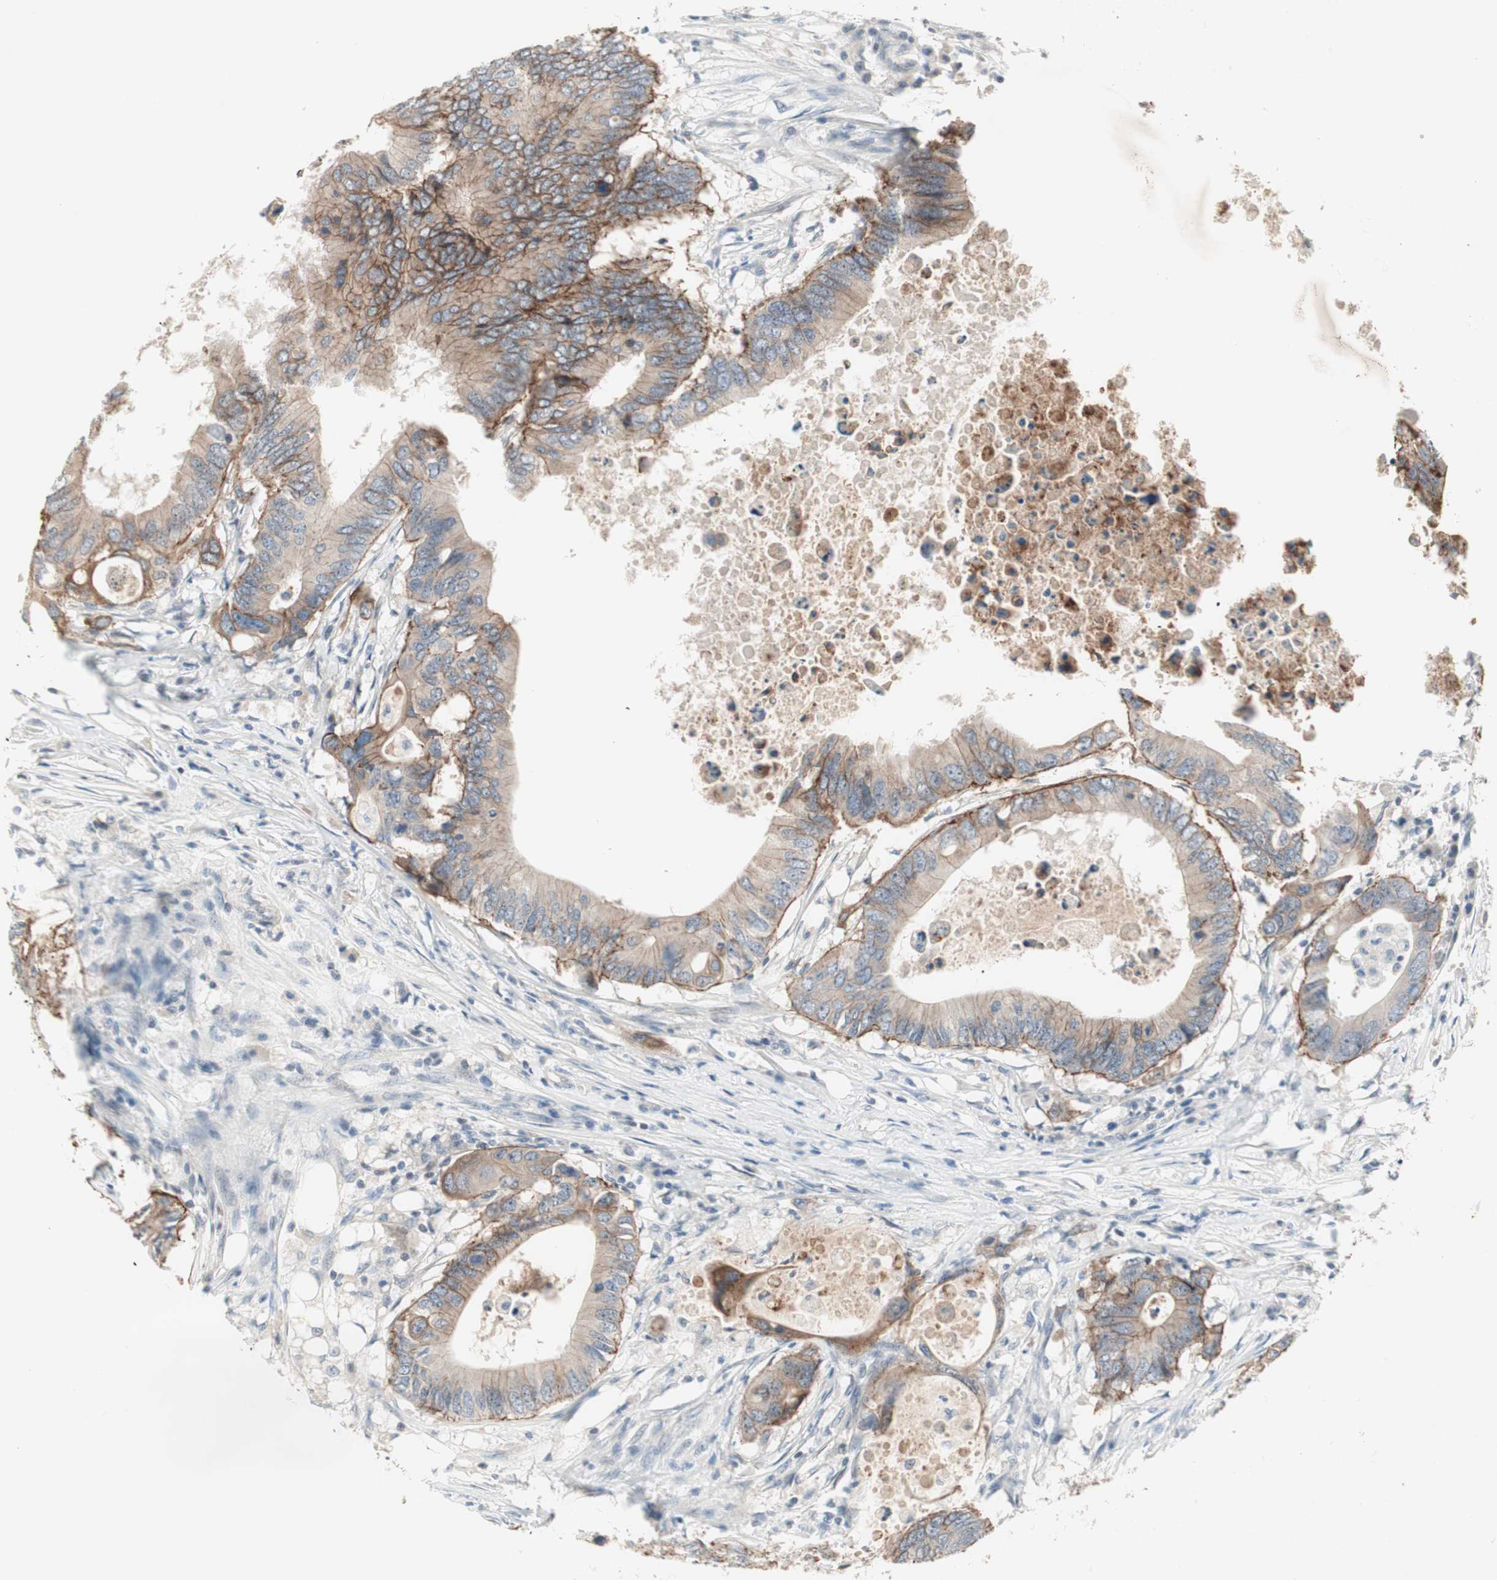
{"staining": {"intensity": "weak", "quantity": ">75%", "location": "cytoplasmic/membranous"}, "tissue": "colorectal cancer", "cell_type": "Tumor cells", "image_type": "cancer", "snomed": [{"axis": "morphology", "description": "Adenocarcinoma, NOS"}, {"axis": "topography", "description": "Colon"}], "caption": "Colorectal adenocarcinoma stained with IHC exhibits weak cytoplasmic/membranous positivity in approximately >75% of tumor cells. (DAB (3,3'-diaminobenzidine) IHC with brightfield microscopy, high magnification).", "gene": "ITGB4", "patient": {"sex": "male", "age": 71}}